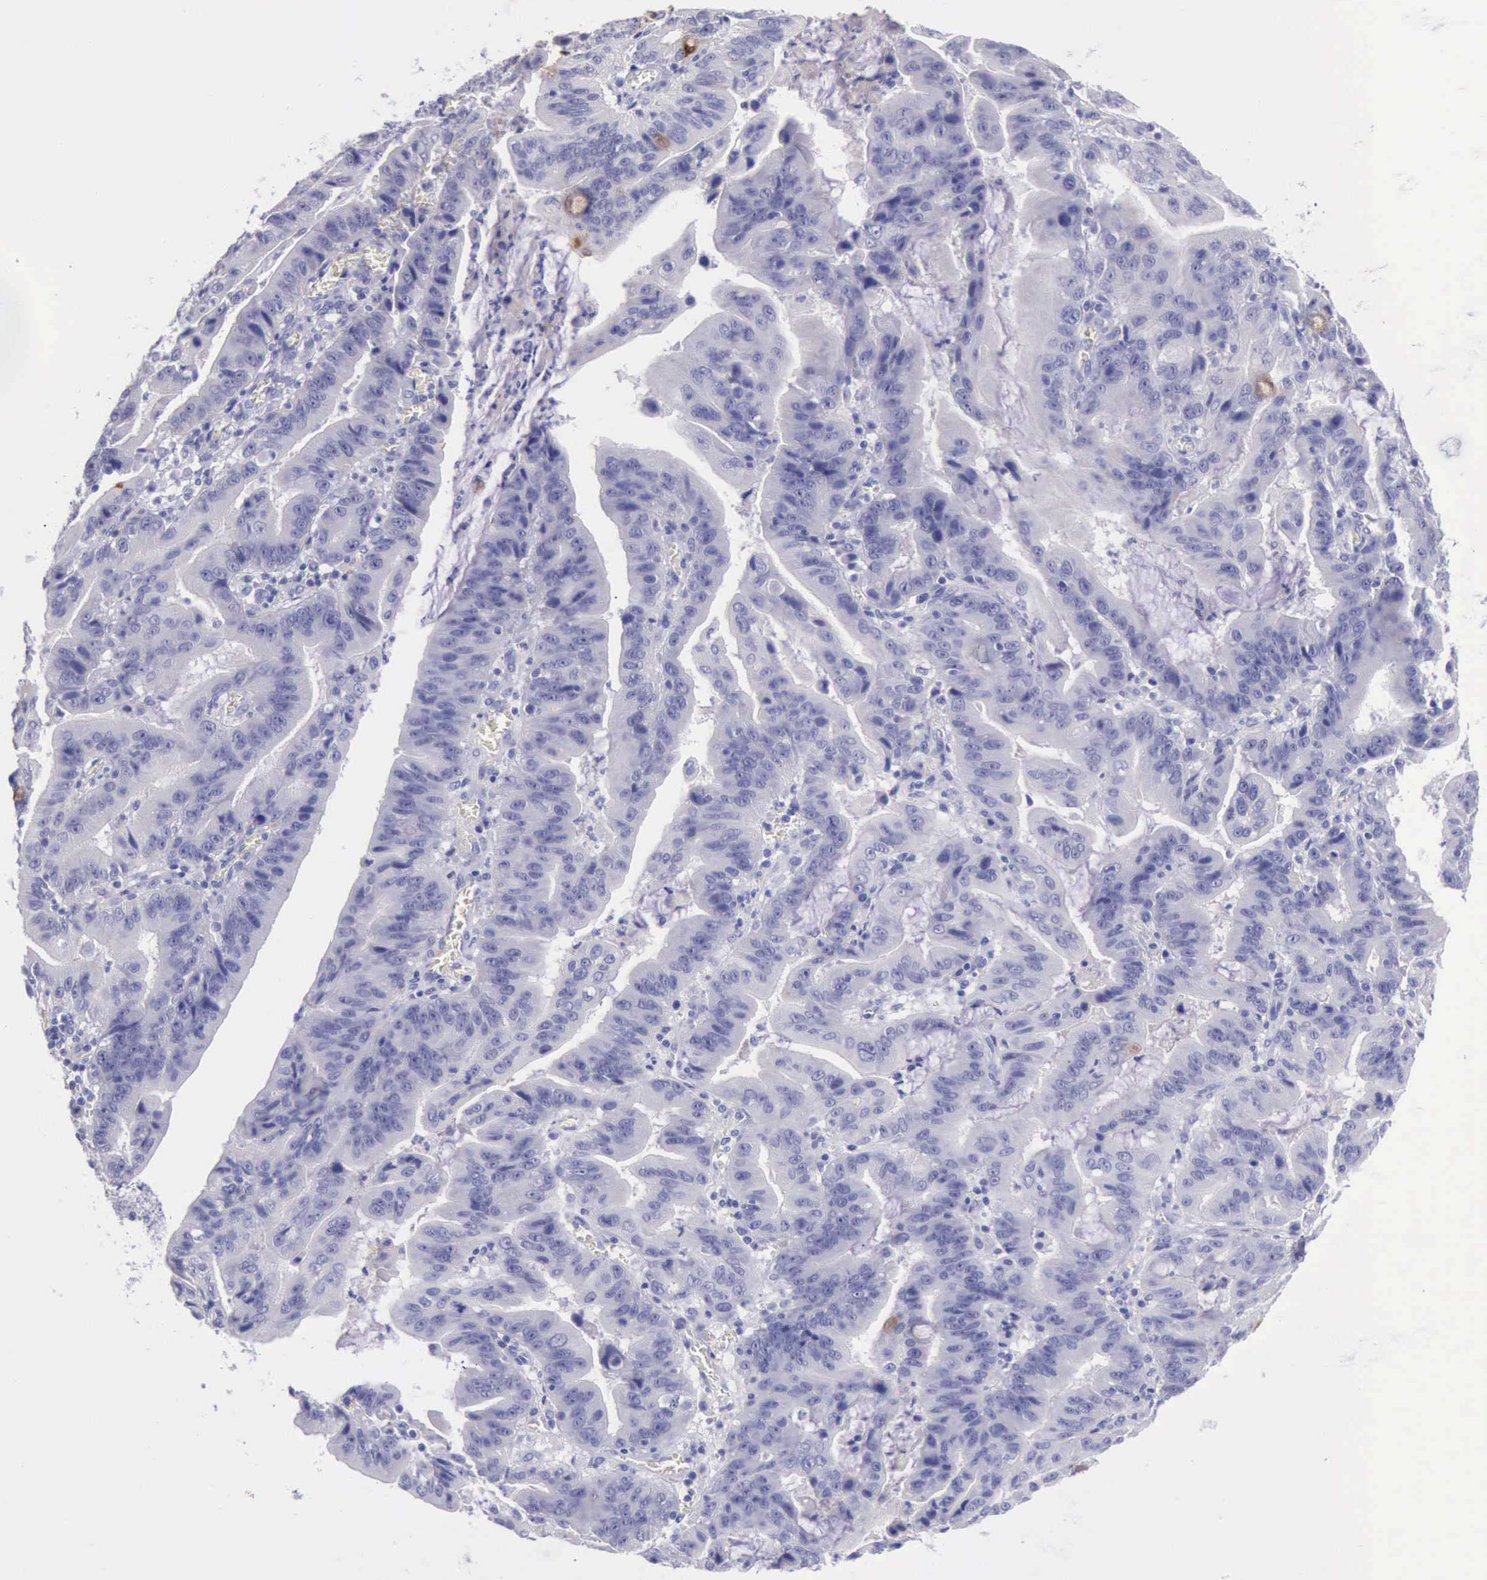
{"staining": {"intensity": "negative", "quantity": "none", "location": "none"}, "tissue": "stomach cancer", "cell_type": "Tumor cells", "image_type": "cancer", "snomed": [{"axis": "morphology", "description": "Adenocarcinoma, NOS"}, {"axis": "topography", "description": "Stomach, upper"}], "caption": "Immunohistochemical staining of human adenocarcinoma (stomach) reveals no significant staining in tumor cells.", "gene": "LRFN5", "patient": {"sex": "male", "age": 63}}